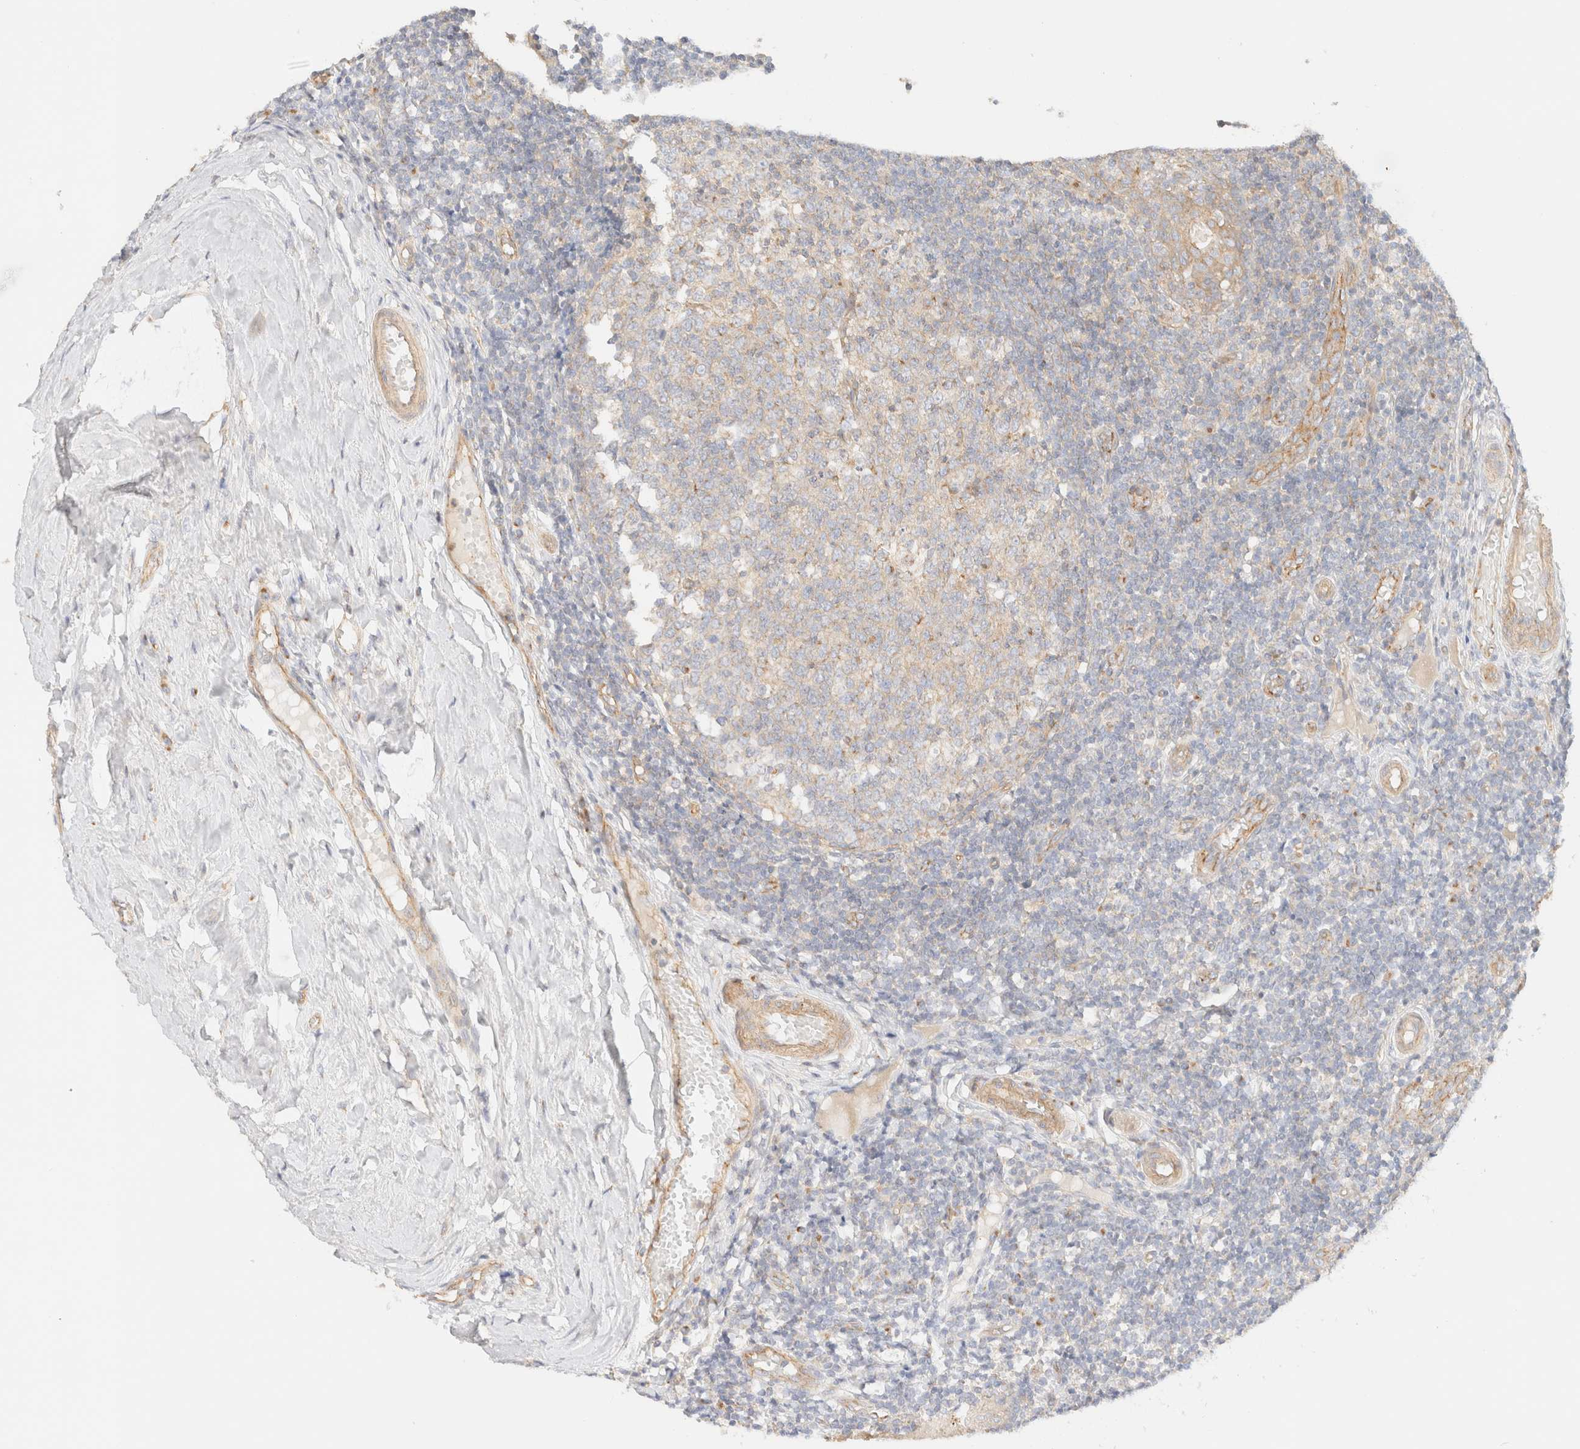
{"staining": {"intensity": "negative", "quantity": "none", "location": "none"}, "tissue": "tonsil", "cell_type": "Germinal center cells", "image_type": "normal", "snomed": [{"axis": "morphology", "description": "Normal tissue, NOS"}, {"axis": "topography", "description": "Tonsil"}], "caption": "High power microscopy photomicrograph of an immunohistochemistry (IHC) histopathology image of normal tonsil, revealing no significant positivity in germinal center cells.", "gene": "MYO10", "patient": {"sex": "female", "age": 19}}